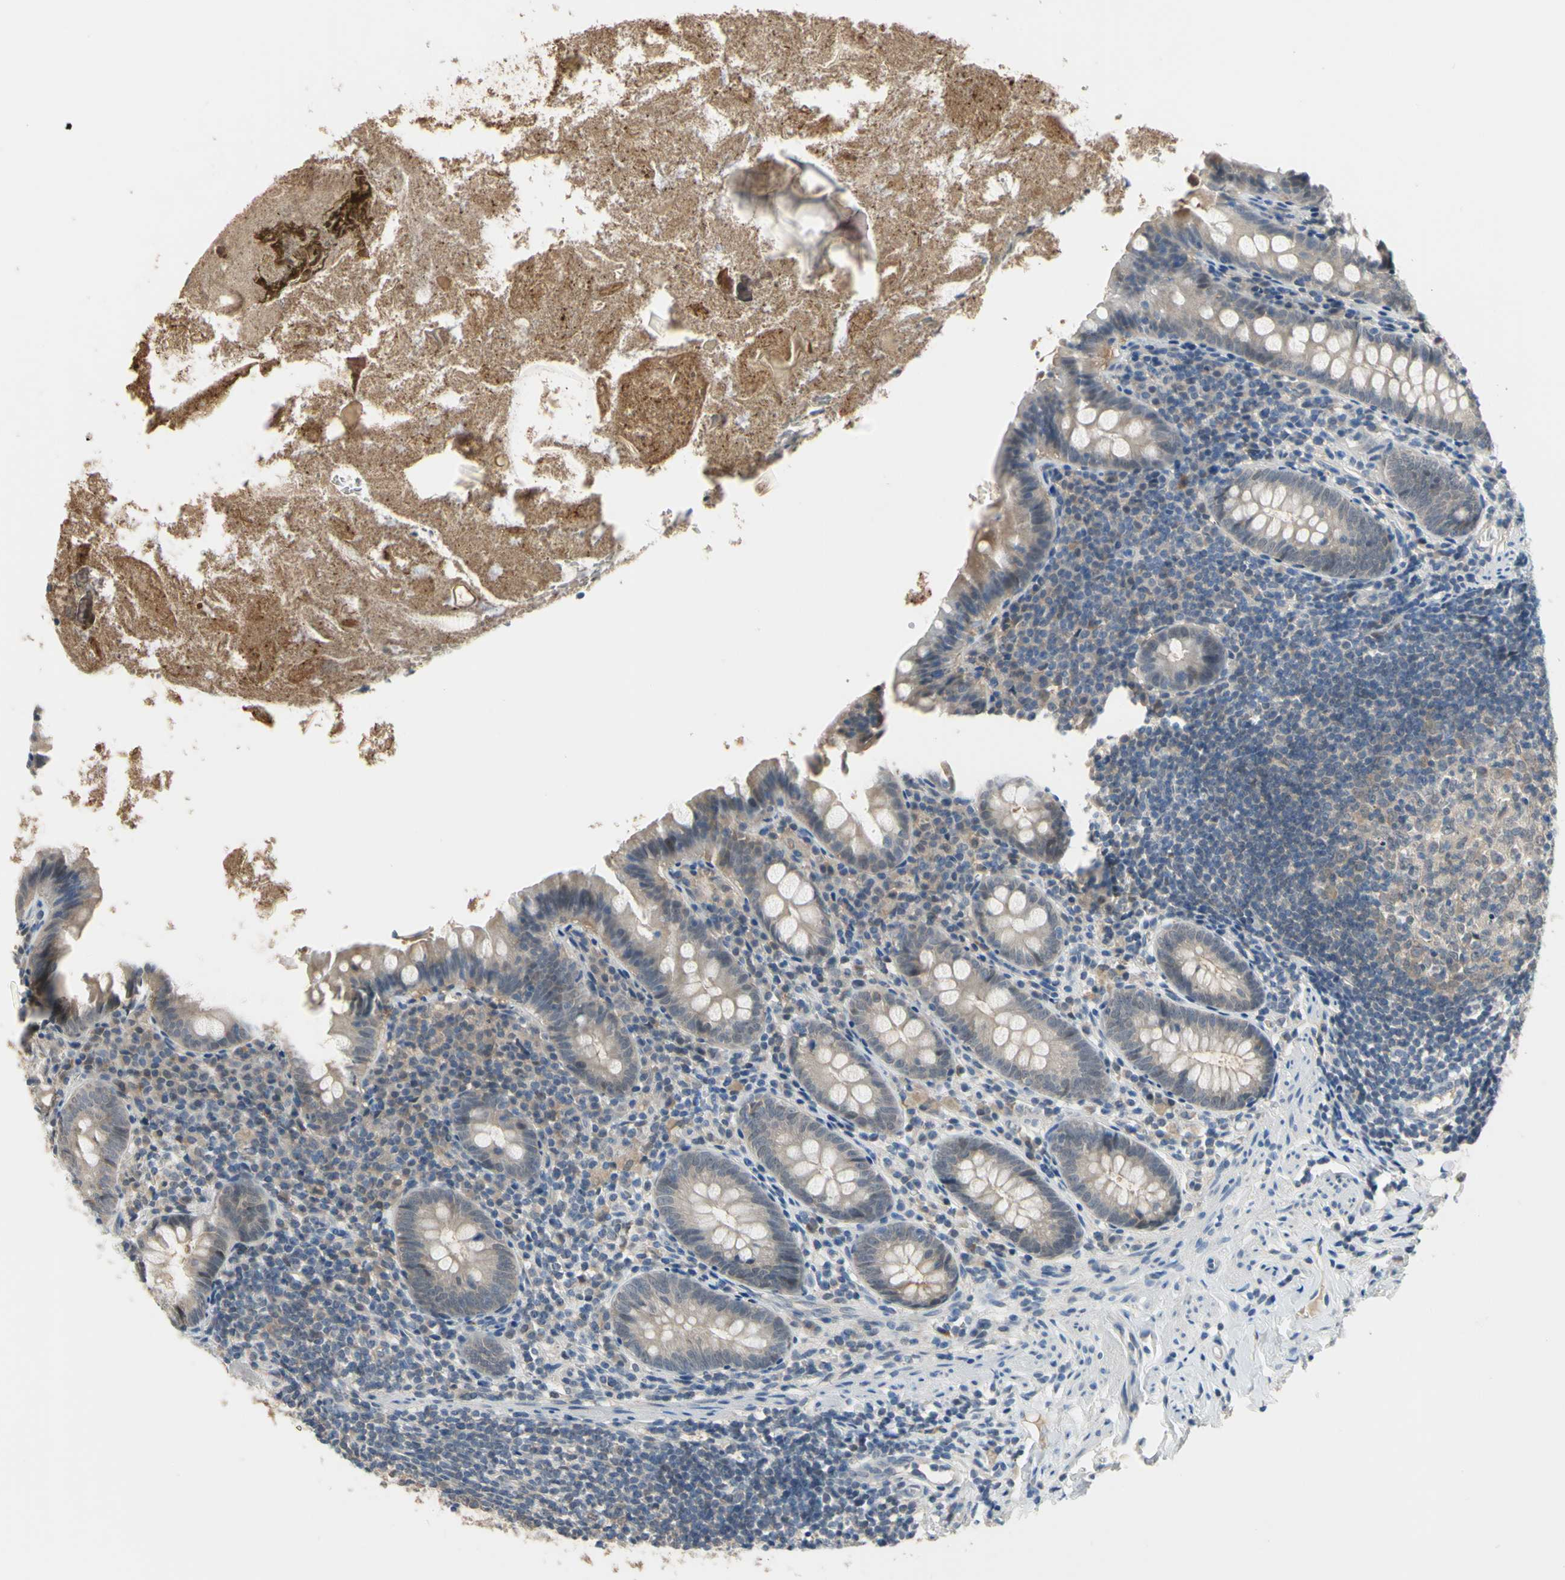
{"staining": {"intensity": "weak", "quantity": ">75%", "location": "cytoplasmic/membranous"}, "tissue": "appendix", "cell_type": "Glandular cells", "image_type": "normal", "snomed": [{"axis": "morphology", "description": "Normal tissue, NOS"}, {"axis": "topography", "description": "Appendix"}], "caption": "Brown immunohistochemical staining in benign appendix displays weak cytoplasmic/membranous positivity in approximately >75% of glandular cells. (Brightfield microscopy of DAB IHC at high magnification).", "gene": "HSPA4", "patient": {"sex": "male", "age": 52}}